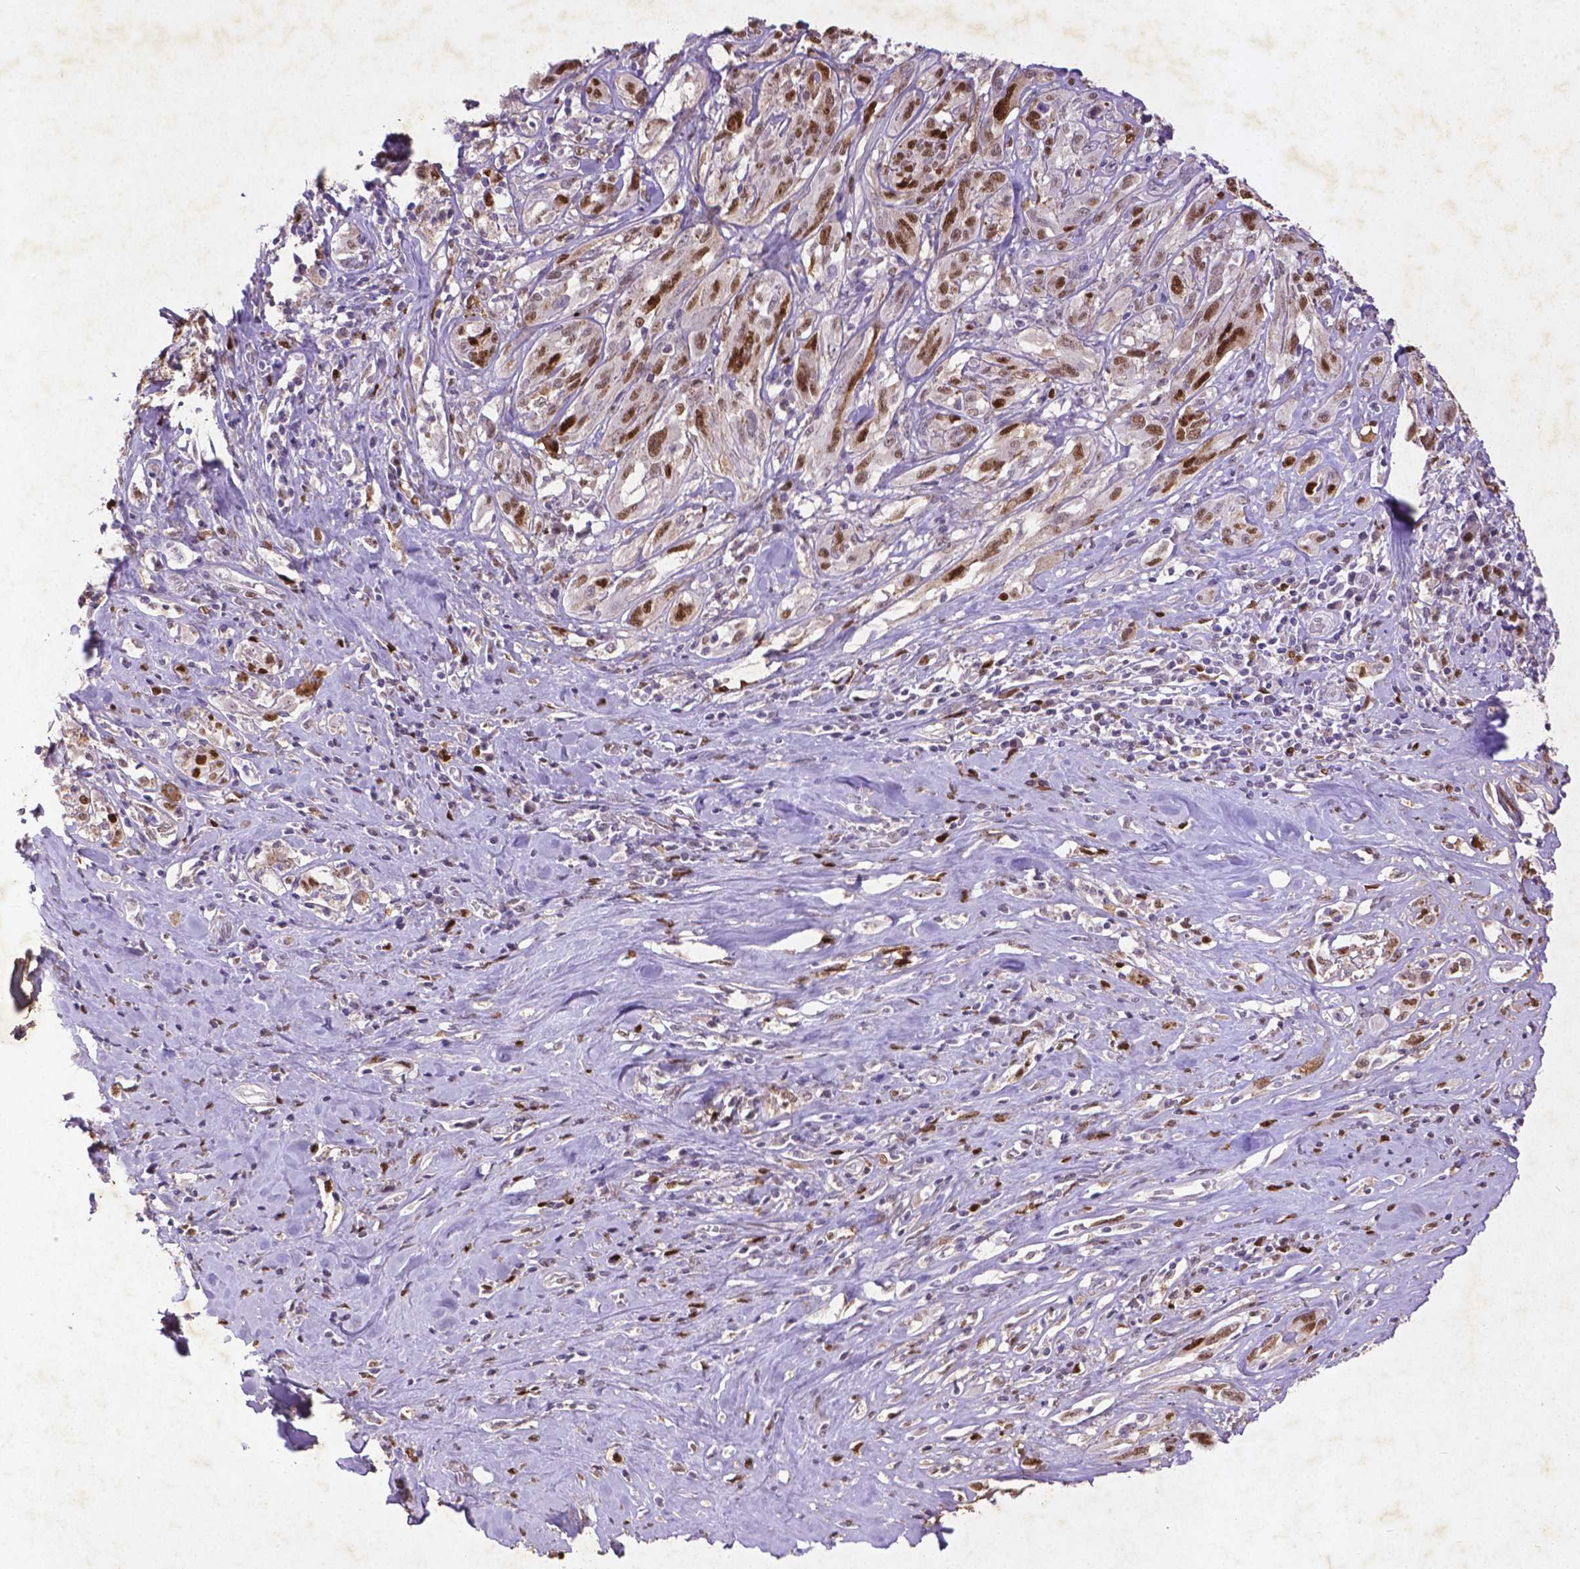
{"staining": {"intensity": "strong", "quantity": ">75%", "location": "nuclear"}, "tissue": "melanoma", "cell_type": "Tumor cells", "image_type": "cancer", "snomed": [{"axis": "morphology", "description": "Malignant melanoma, NOS"}, {"axis": "topography", "description": "Skin"}], "caption": "Strong nuclear protein staining is seen in approximately >75% of tumor cells in melanoma. (brown staining indicates protein expression, while blue staining denotes nuclei).", "gene": "CDKN1A", "patient": {"sex": "female", "age": 91}}